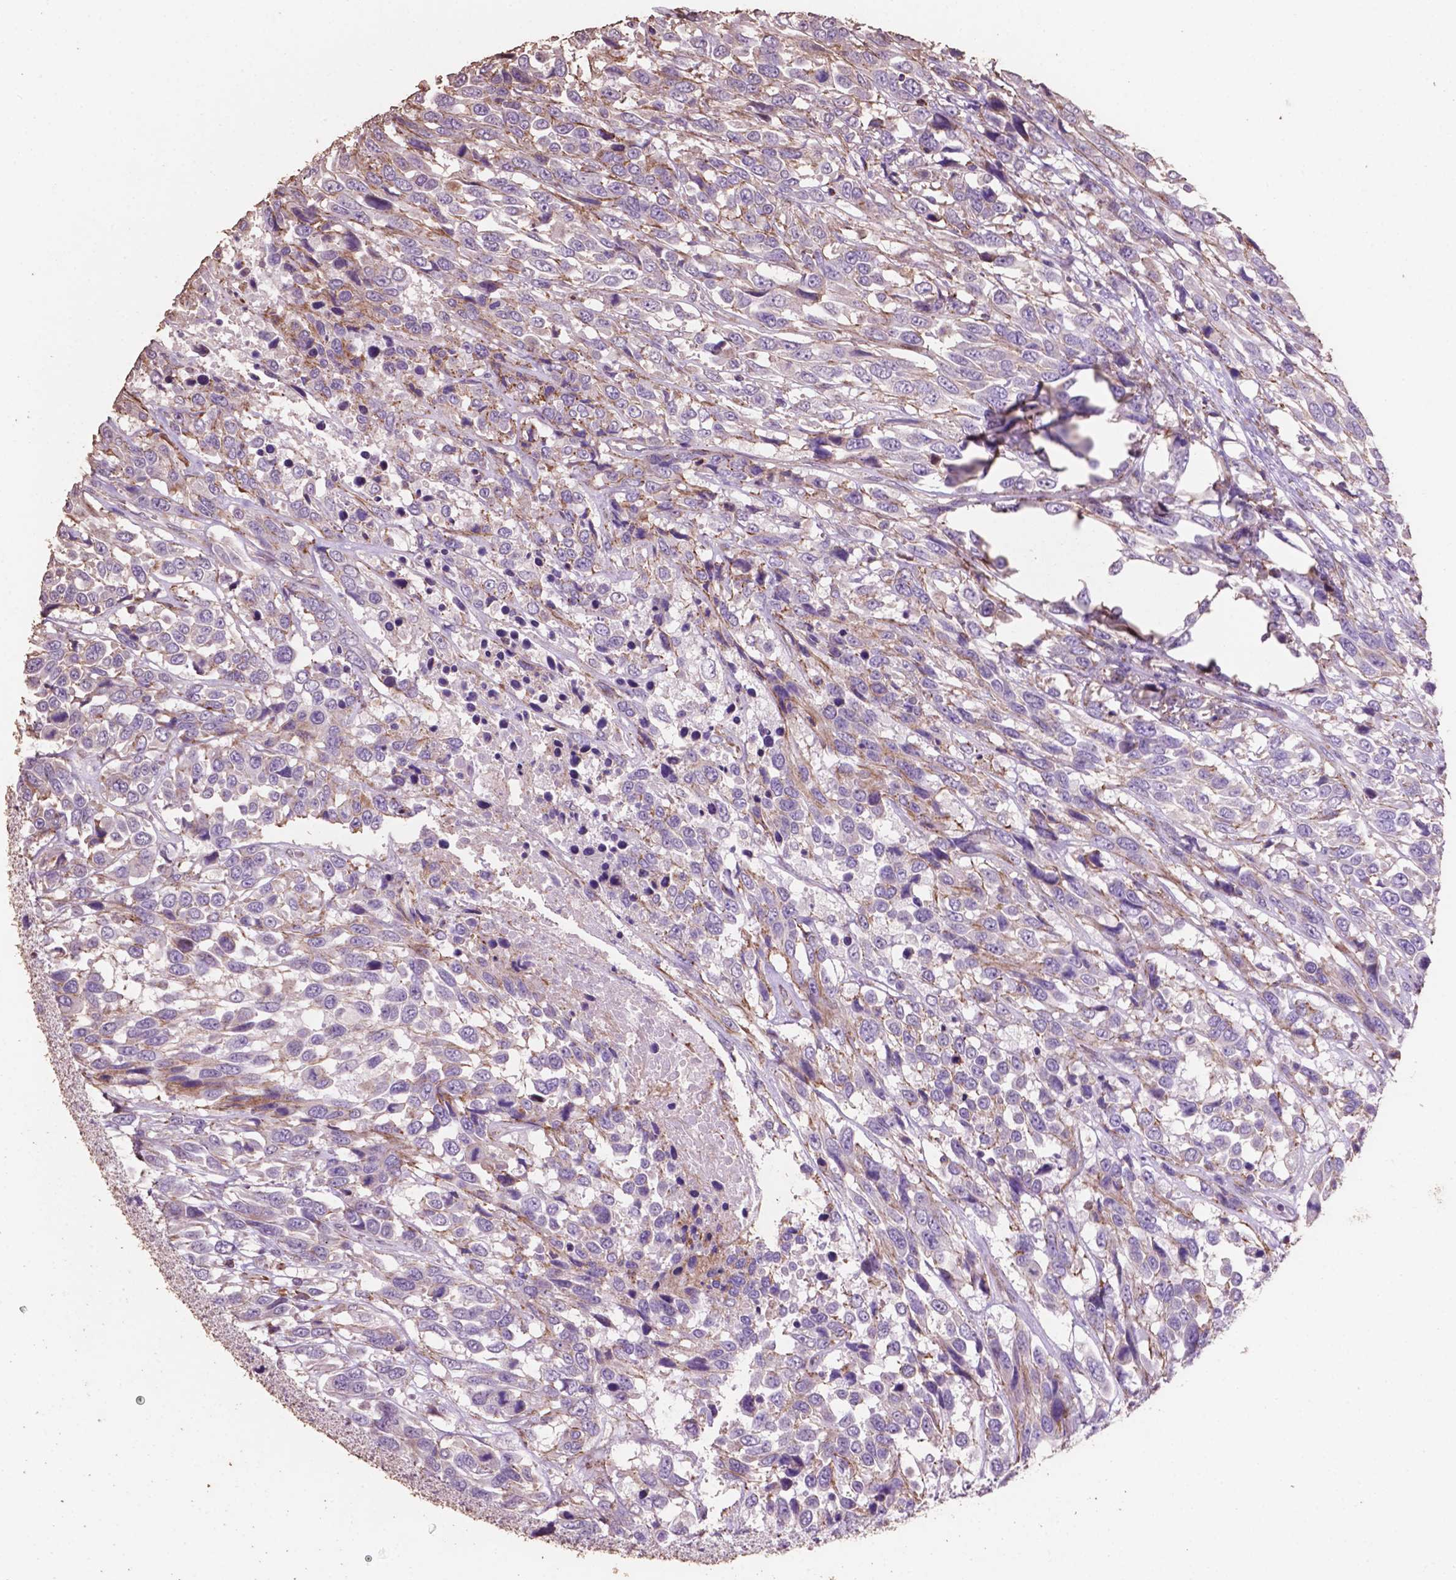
{"staining": {"intensity": "negative", "quantity": "none", "location": "none"}, "tissue": "urothelial cancer", "cell_type": "Tumor cells", "image_type": "cancer", "snomed": [{"axis": "morphology", "description": "Urothelial carcinoma, High grade"}, {"axis": "topography", "description": "Urinary bladder"}], "caption": "This is a photomicrograph of immunohistochemistry (IHC) staining of high-grade urothelial carcinoma, which shows no staining in tumor cells. Nuclei are stained in blue.", "gene": "COMMD4", "patient": {"sex": "female", "age": 70}}